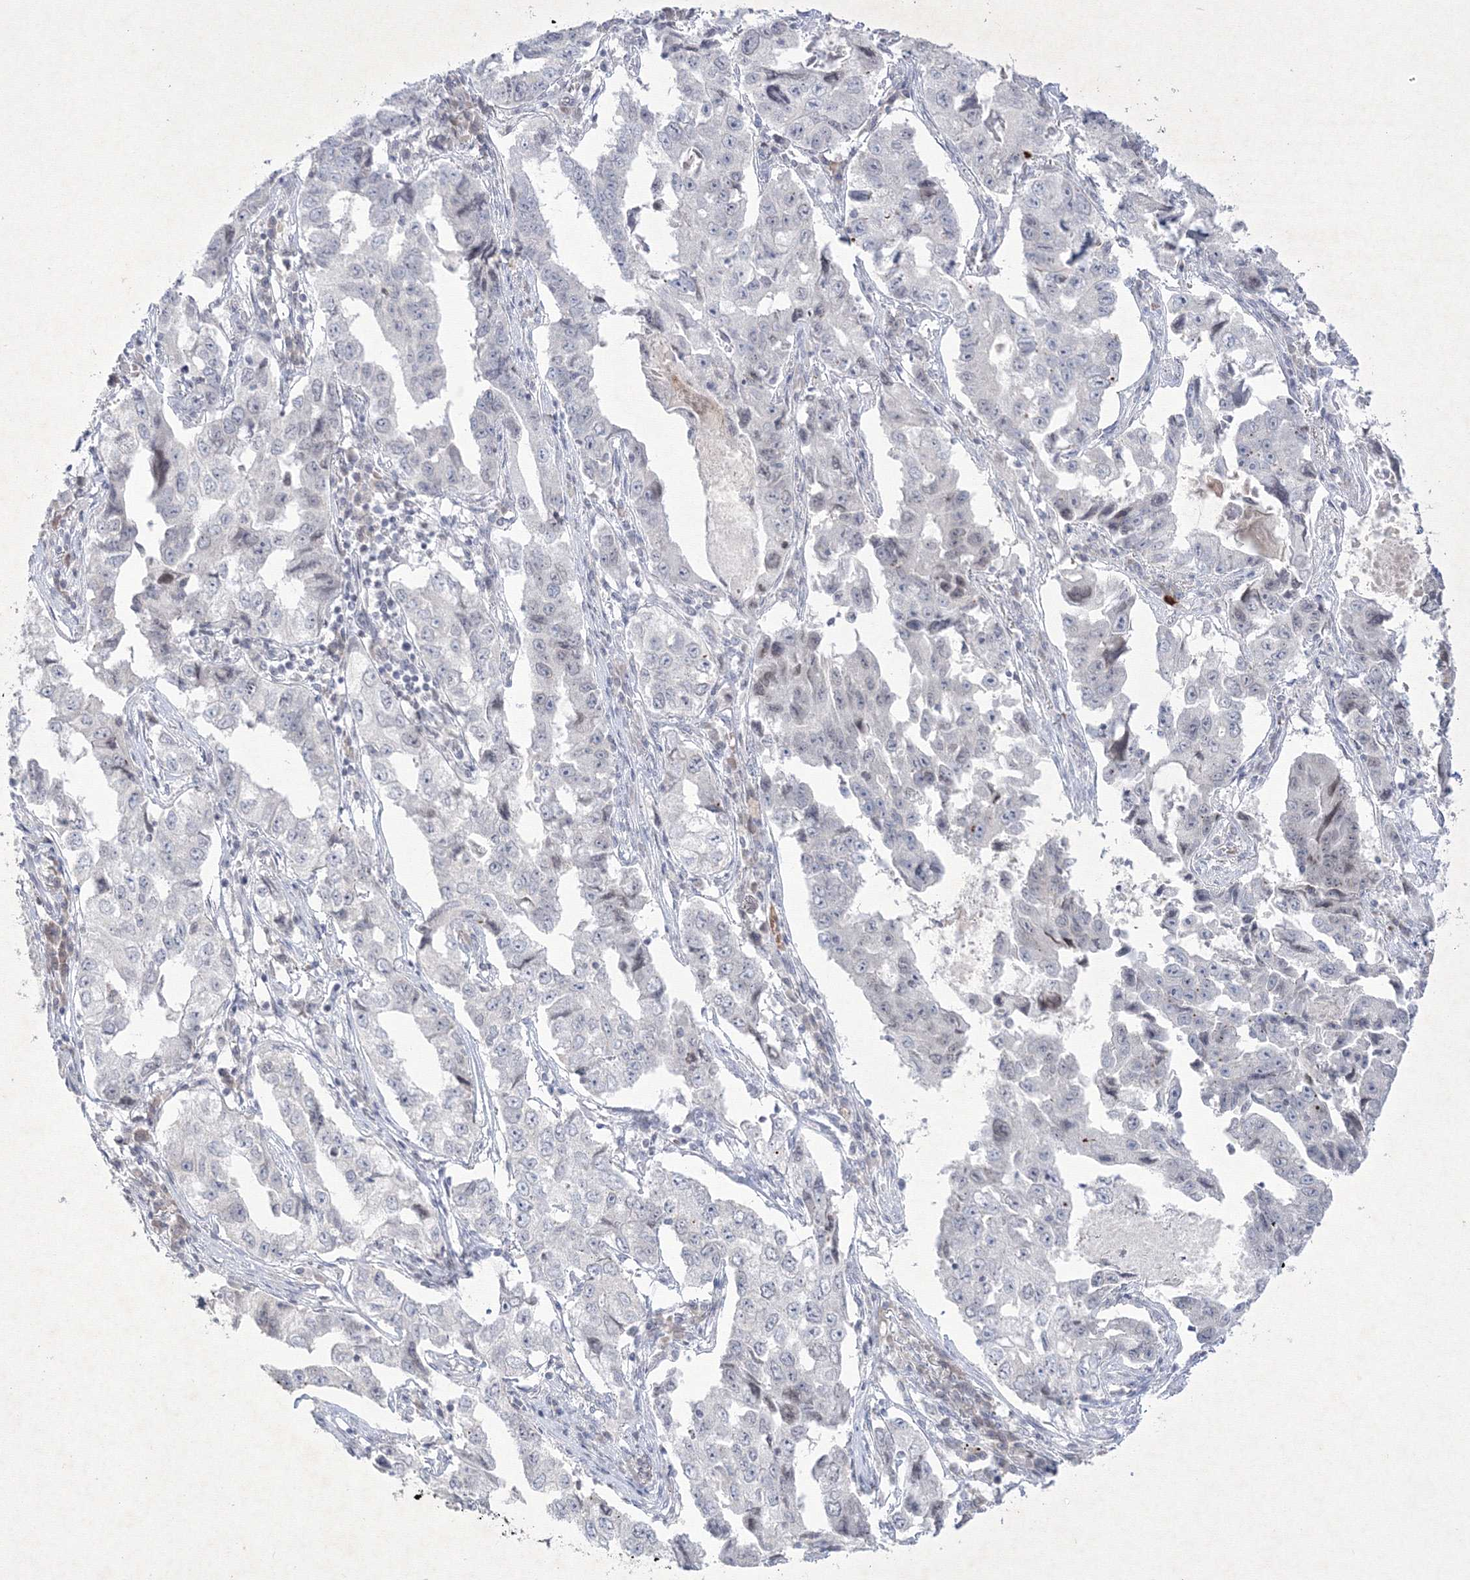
{"staining": {"intensity": "negative", "quantity": "none", "location": "none"}, "tissue": "lung cancer", "cell_type": "Tumor cells", "image_type": "cancer", "snomed": [{"axis": "morphology", "description": "Adenocarcinoma, NOS"}, {"axis": "topography", "description": "Lung"}], "caption": "Immunohistochemistry of lung cancer reveals no positivity in tumor cells.", "gene": "NXPE3", "patient": {"sex": "female", "age": 51}}